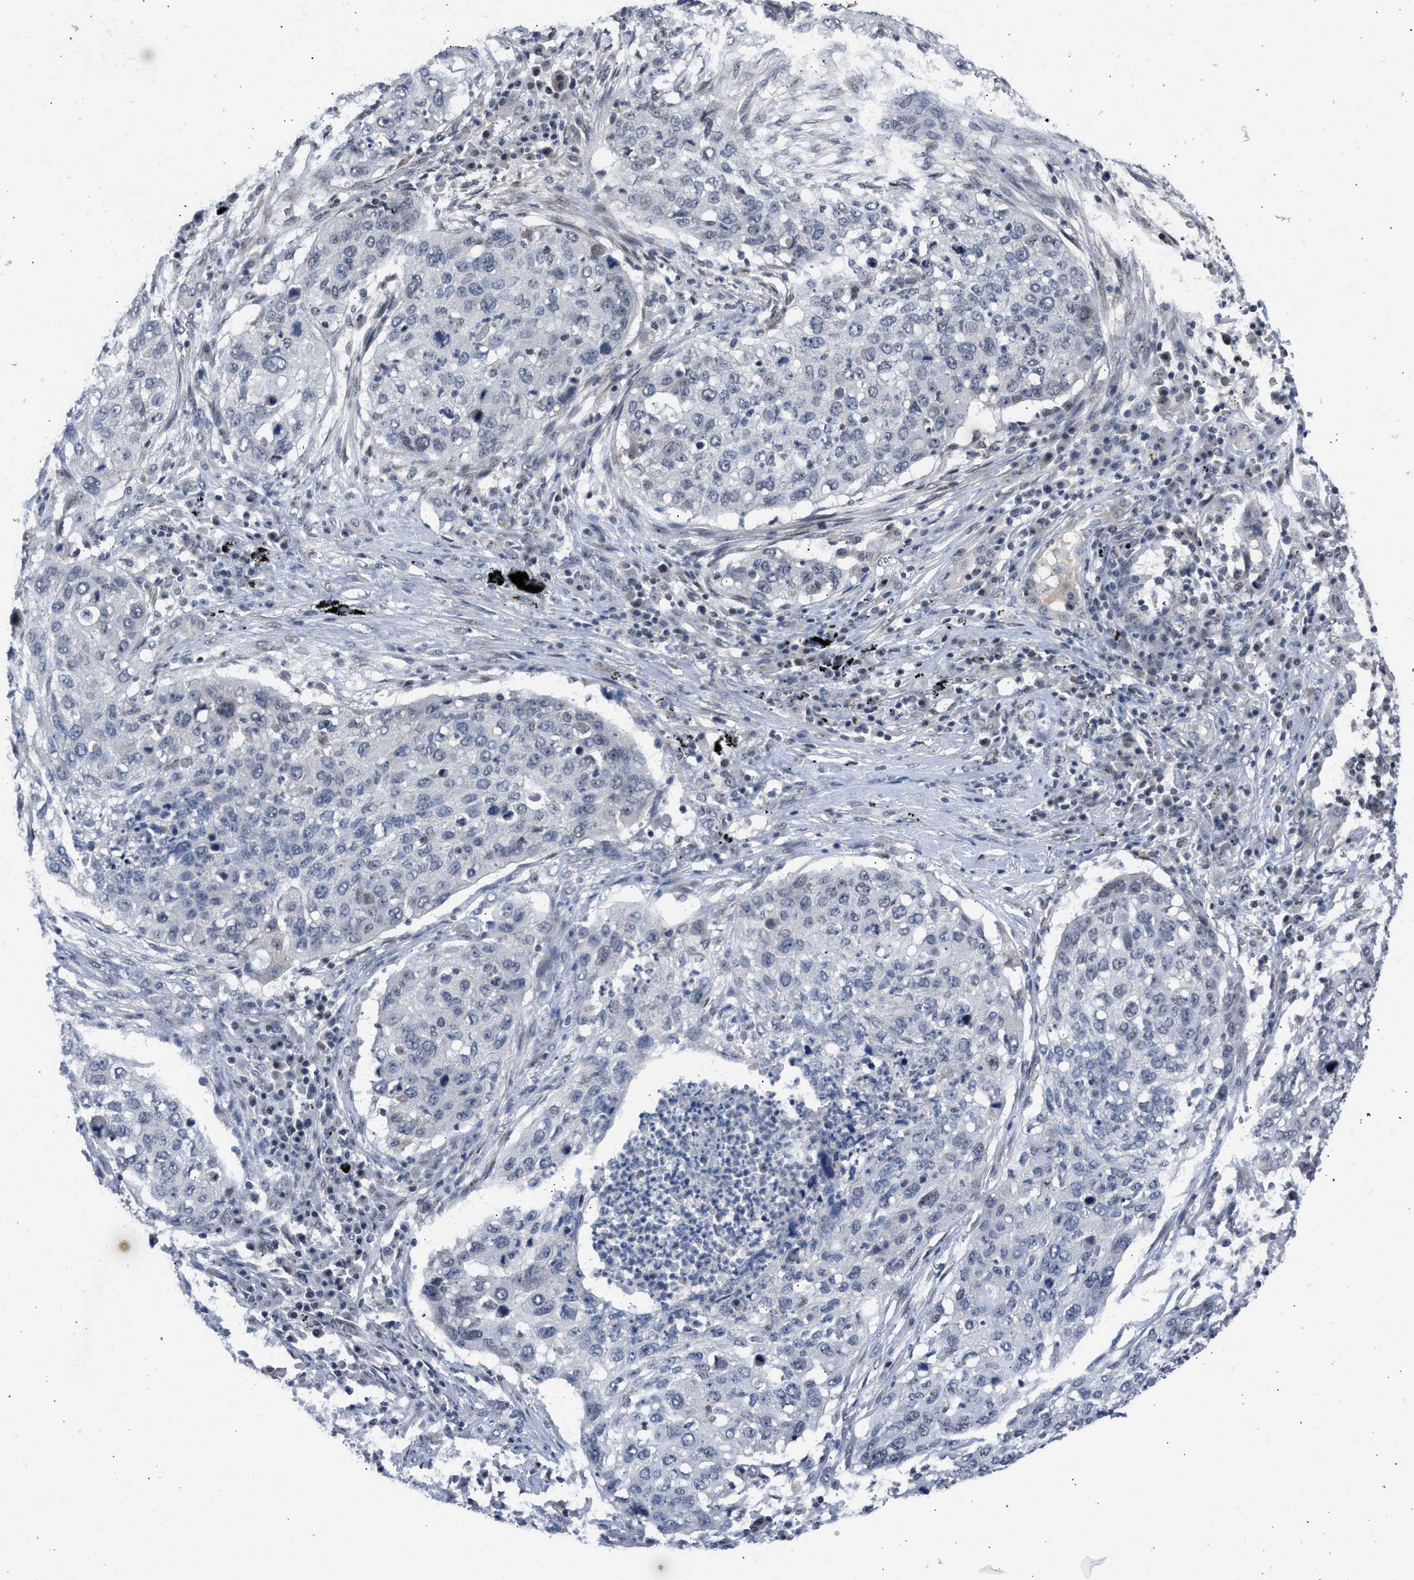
{"staining": {"intensity": "negative", "quantity": "none", "location": "none"}, "tissue": "lung cancer", "cell_type": "Tumor cells", "image_type": "cancer", "snomed": [{"axis": "morphology", "description": "Squamous cell carcinoma, NOS"}, {"axis": "topography", "description": "Lung"}], "caption": "Protein analysis of lung cancer (squamous cell carcinoma) shows no significant positivity in tumor cells. Brightfield microscopy of immunohistochemistry (IHC) stained with DAB (brown) and hematoxylin (blue), captured at high magnification.", "gene": "TERF2IP", "patient": {"sex": "female", "age": 63}}